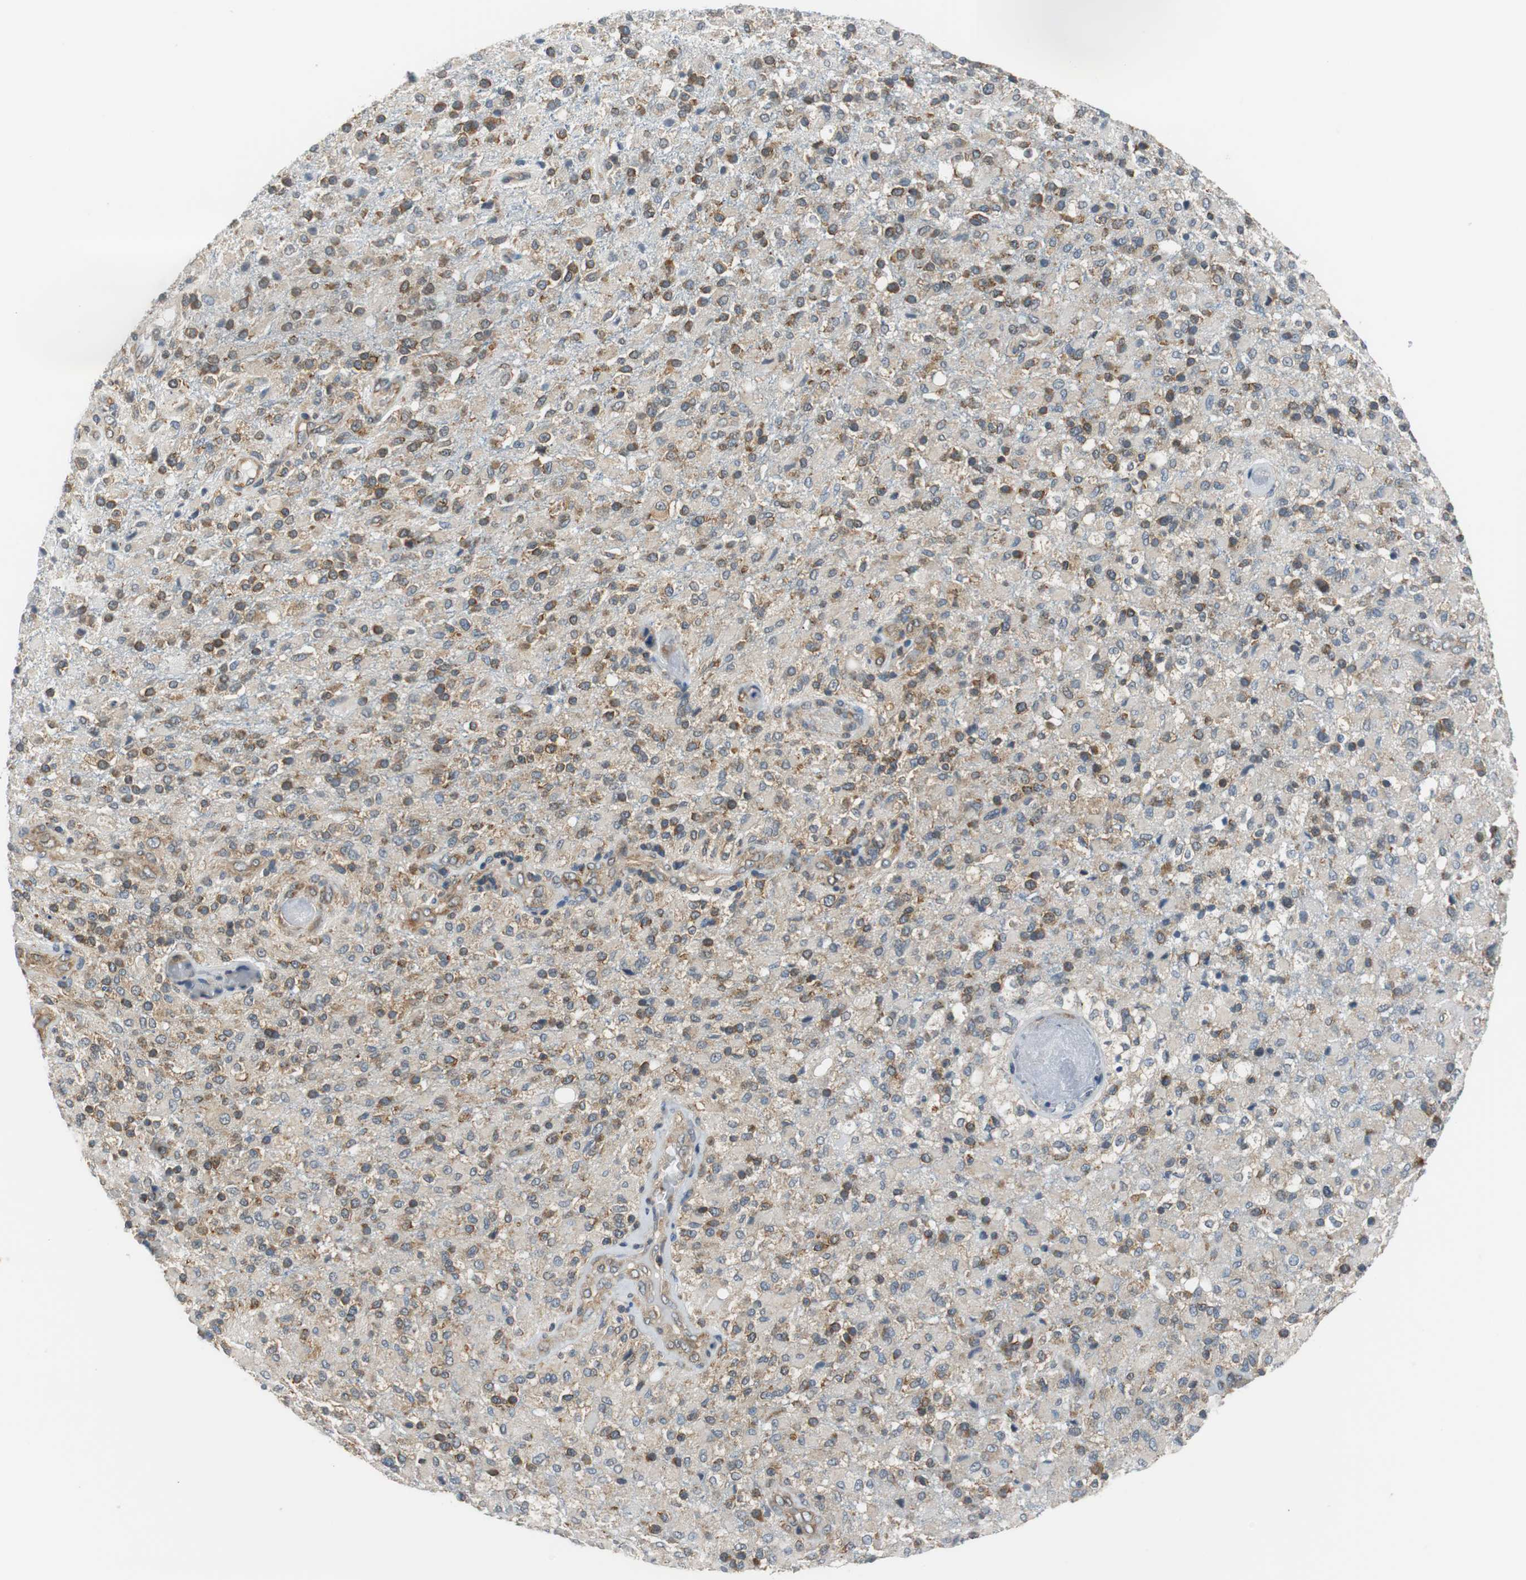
{"staining": {"intensity": "moderate", "quantity": ">75%", "location": "cytoplasmic/membranous"}, "tissue": "glioma", "cell_type": "Tumor cells", "image_type": "cancer", "snomed": [{"axis": "morphology", "description": "Glioma, malignant, High grade"}, {"axis": "topography", "description": "Brain"}], "caption": "Moderate cytoplasmic/membranous positivity for a protein is present in approximately >75% of tumor cells of malignant high-grade glioma using IHC.", "gene": "CNOT3", "patient": {"sex": "male", "age": 71}}